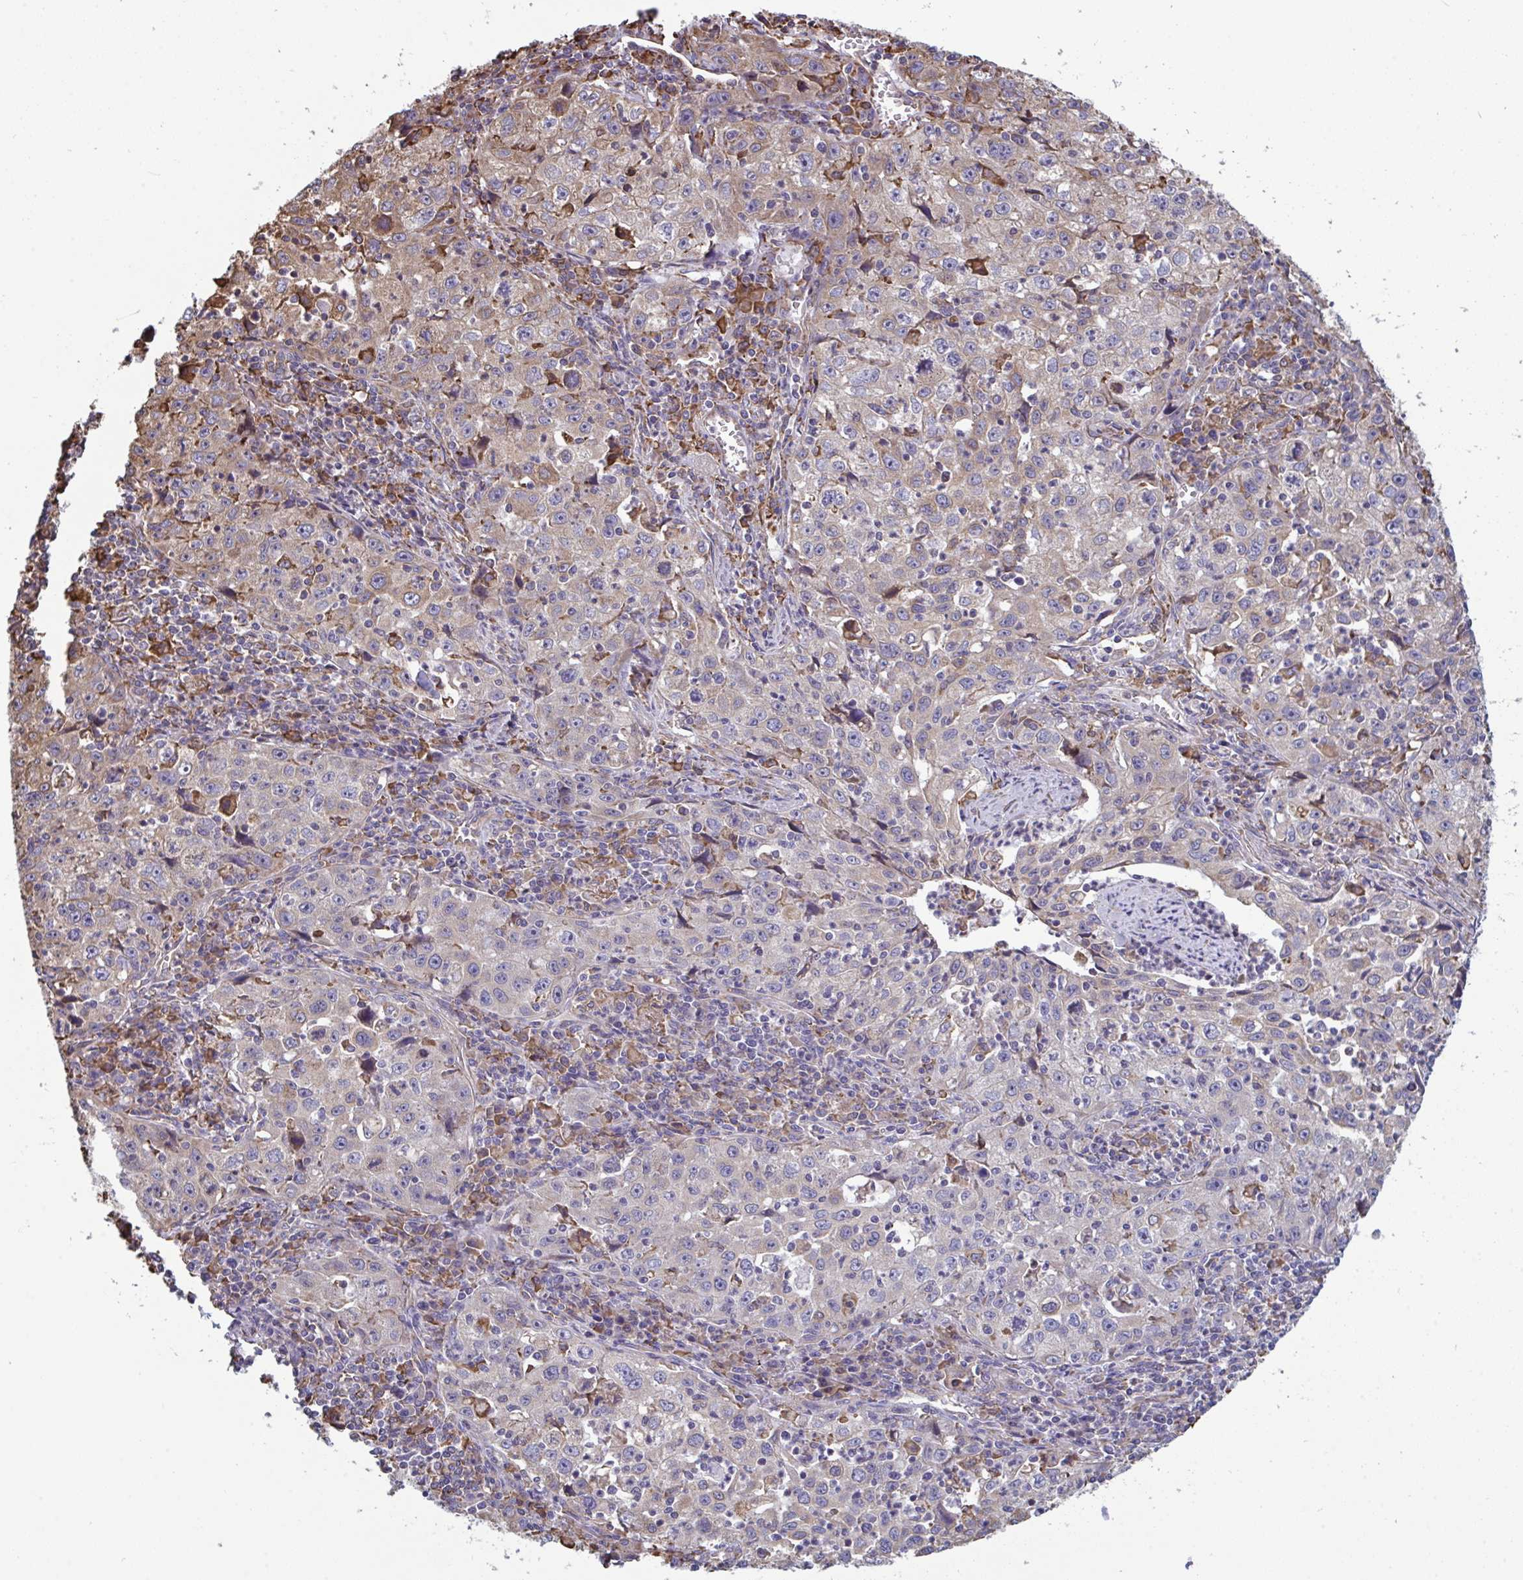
{"staining": {"intensity": "weak", "quantity": "<25%", "location": "cytoplasmic/membranous"}, "tissue": "lung cancer", "cell_type": "Tumor cells", "image_type": "cancer", "snomed": [{"axis": "morphology", "description": "Squamous cell carcinoma, NOS"}, {"axis": "topography", "description": "Lung"}], "caption": "High power microscopy photomicrograph of an immunohistochemistry image of lung cancer, revealing no significant expression in tumor cells.", "gene": "MYMK", "patient": {"sex": "male", "age": 71}}